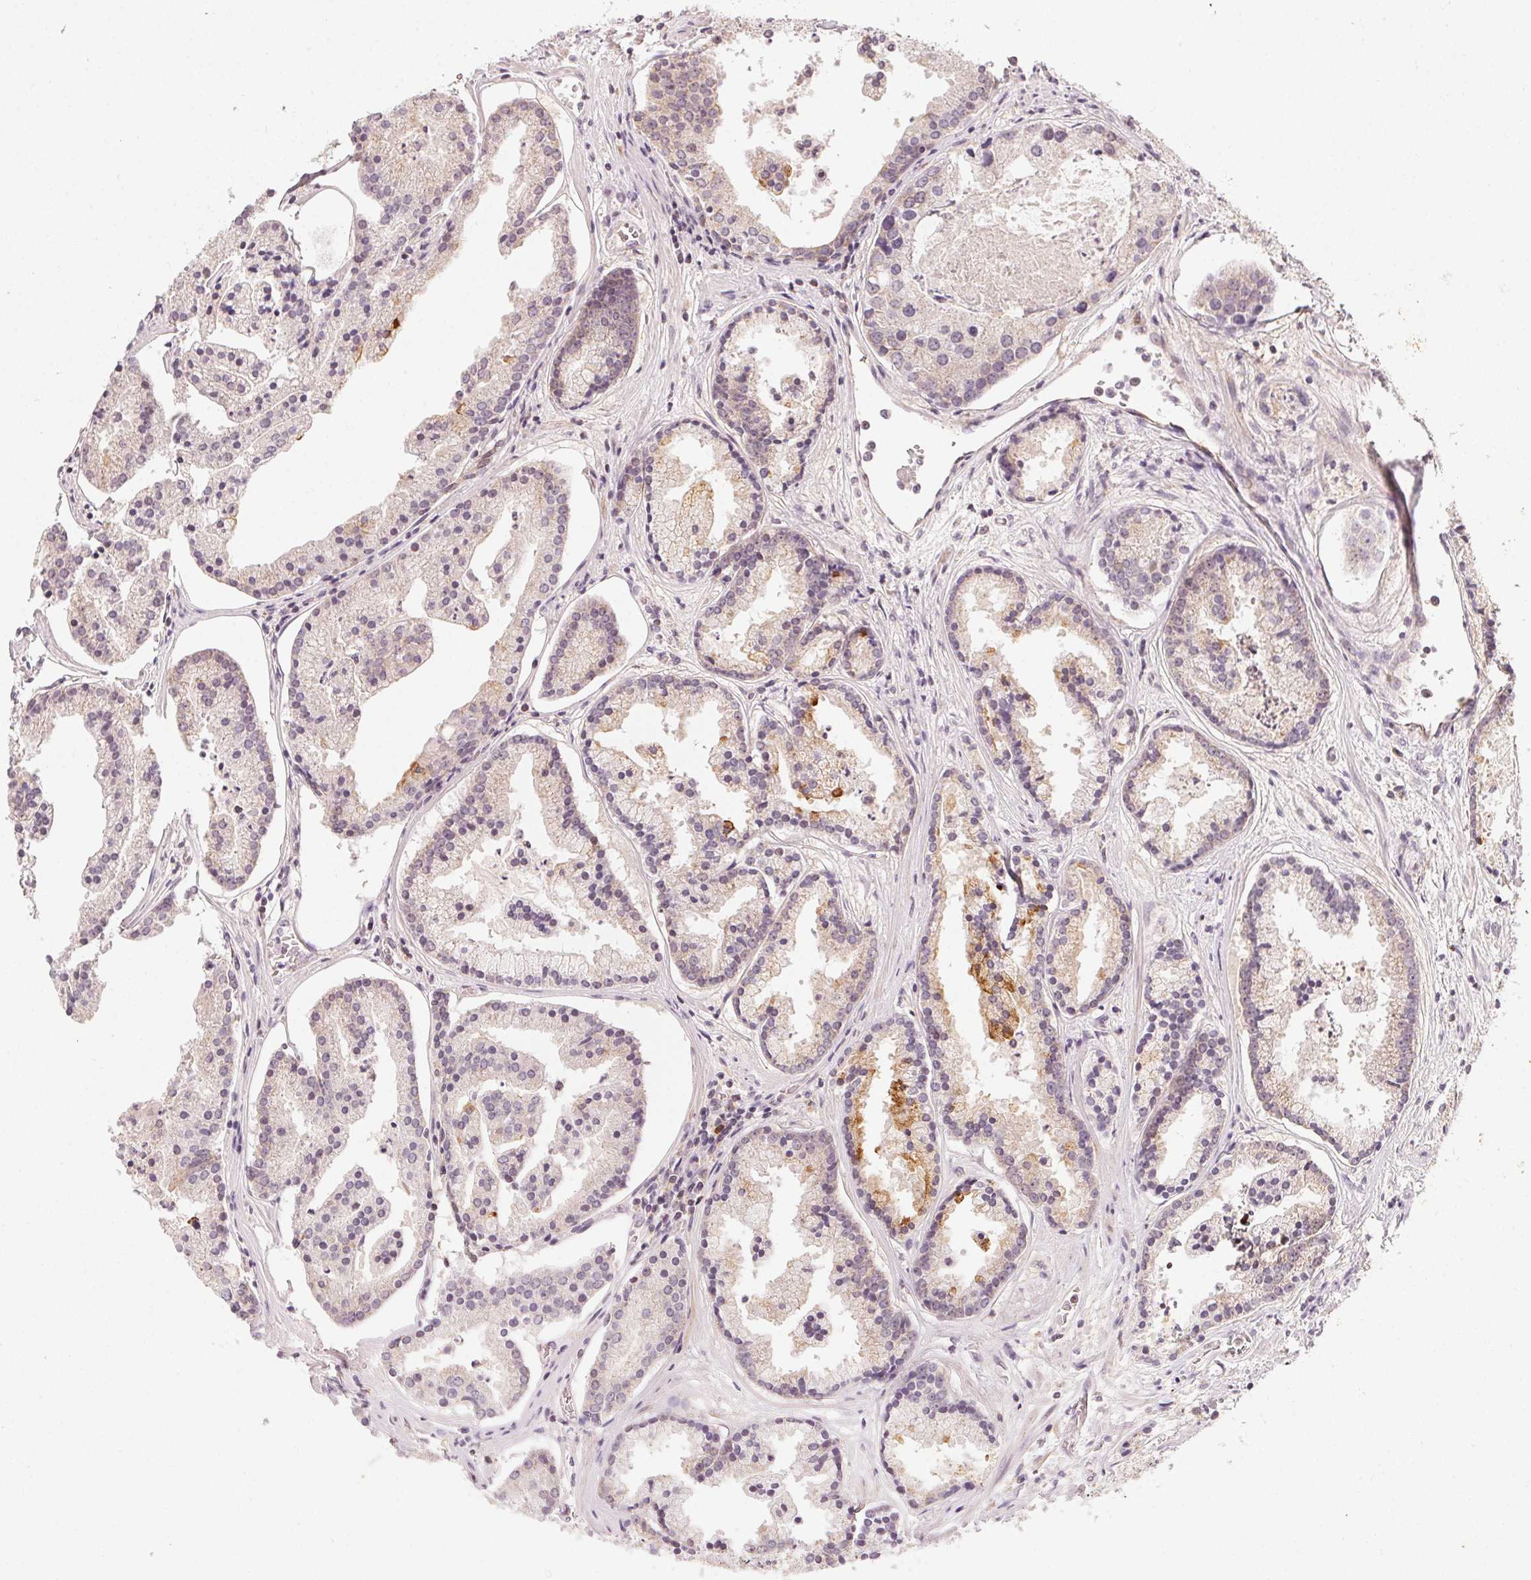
{"staining": {"intensity": "negative", "quantity": "none", "location": "none"}, "tissue": "prostate cancer", "cell_type": "Tumor cells", "image_type": "cancer", "snomed": [{"axis": "morphology", "description": "Adenocarcinoma, NOS"}, {"axis": "topography", "description": "Prostate and seminal vesicle, NOS"}, {"axis": "topography", "description": "Prostate"}], "caption": "Immunohistochemistry (IHC) of human prostate adenocarcinoma reveals no positivity in tumor cells.", "gene": "NCOA4", "patient": {"sex": "male", "age": 44}}